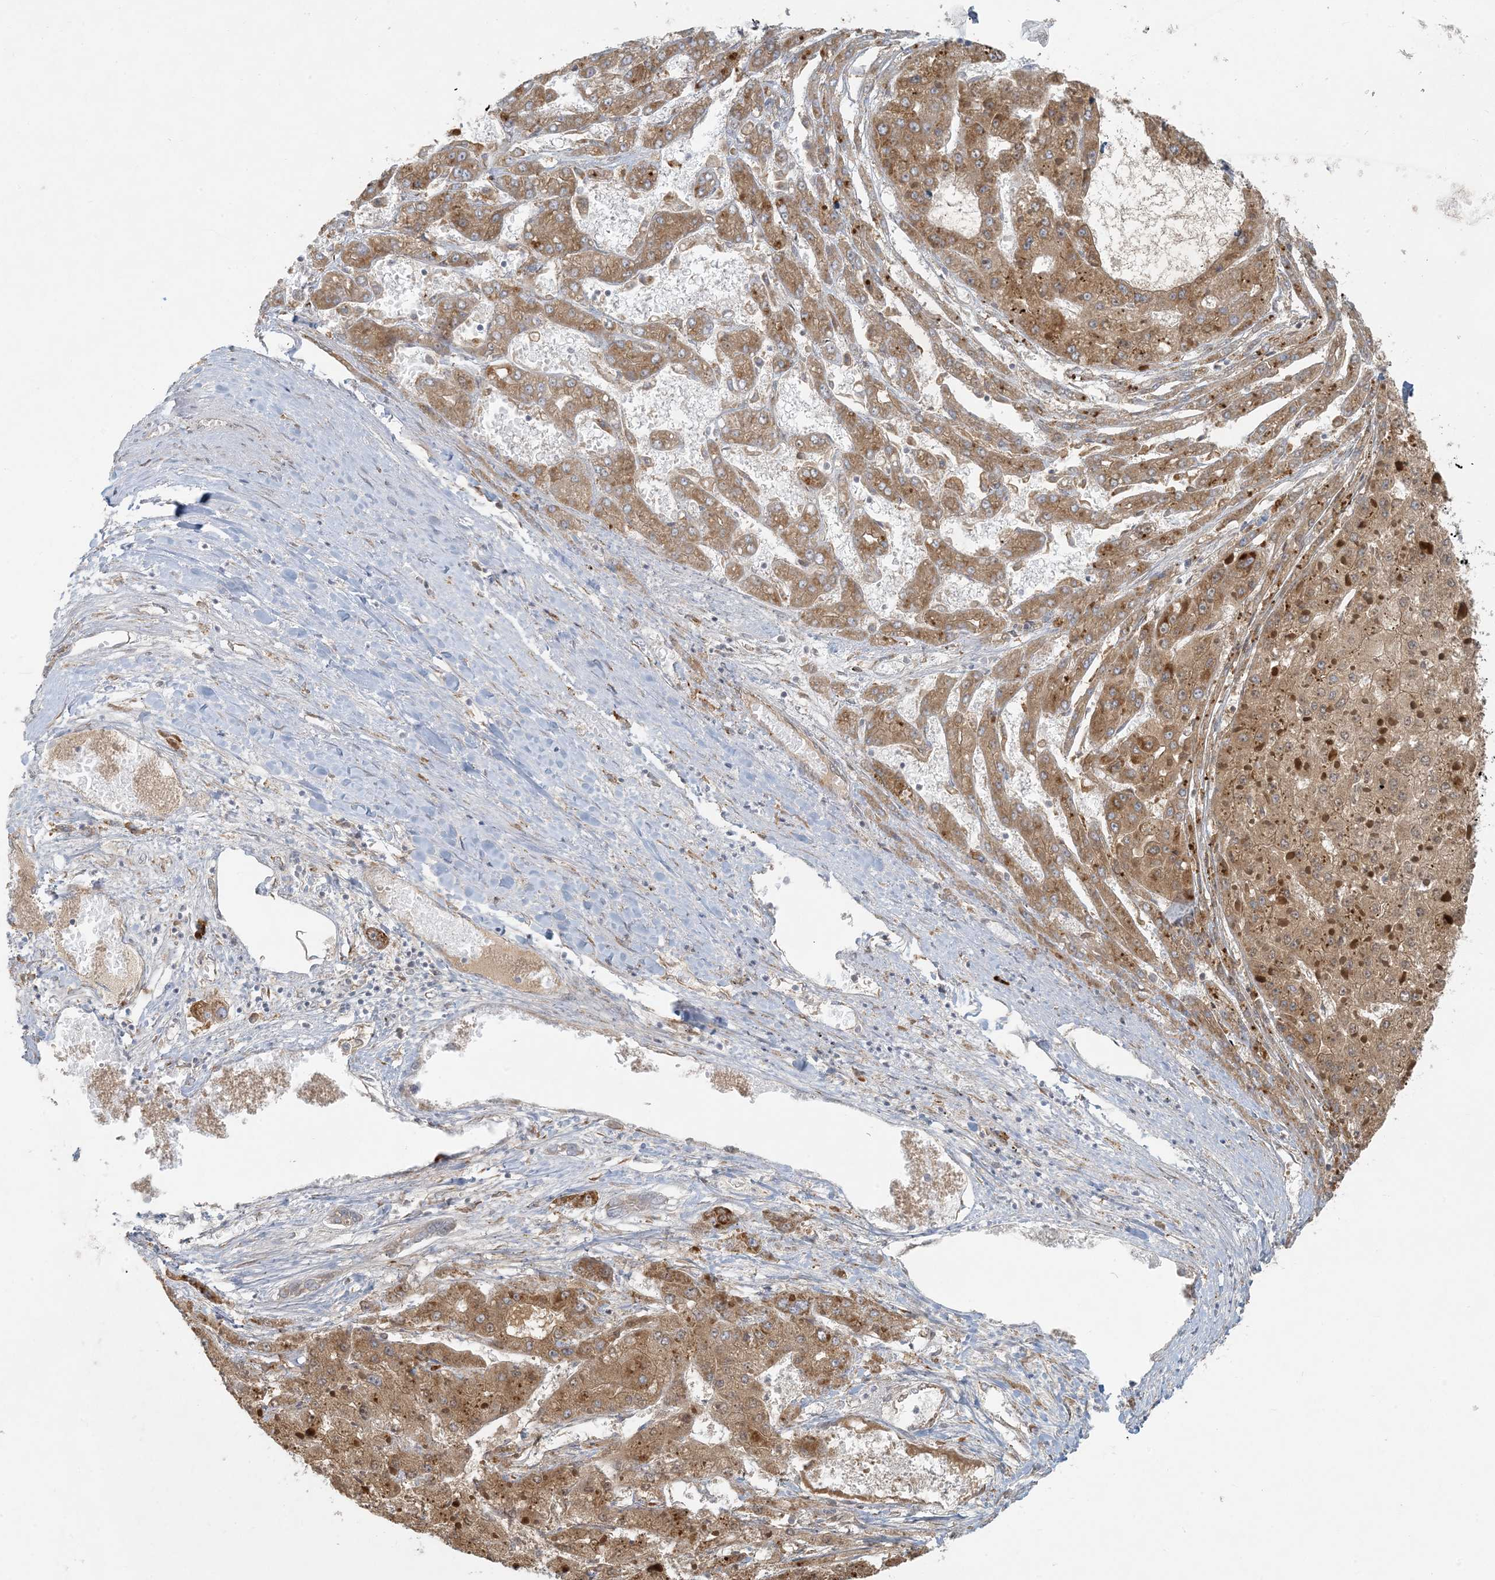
{"staining": {"intensity": "moderate", "quantity": ">75%", "location": "cytoplasmic/membranous,nuclear"}, "tissue": "liver cancer", "cell_type": "Tumor cells", "image_type": "cancer", "snomed": [{"axis": "morphology", "description": "Carcinoma, Hepatocellular, NOS"}, {"axis": "topography", "description": "Liver"}], "caption": "DAB (3,3'-diaminobenzidine) immunohistochemical staining of liver cancer (hepatocellular carcinoma) exhibits moderate cytoplasmic/membranous and nuclear protein expression in about >75% of tumor cells. (Stains: DAB (3,3'-diaminobenzidine) in brown, nuclei in blue, Microscopy: brightfield microscopy at high magnification).", "gene": "HACL1", "patient": {"sex": "female", "age": 73}}